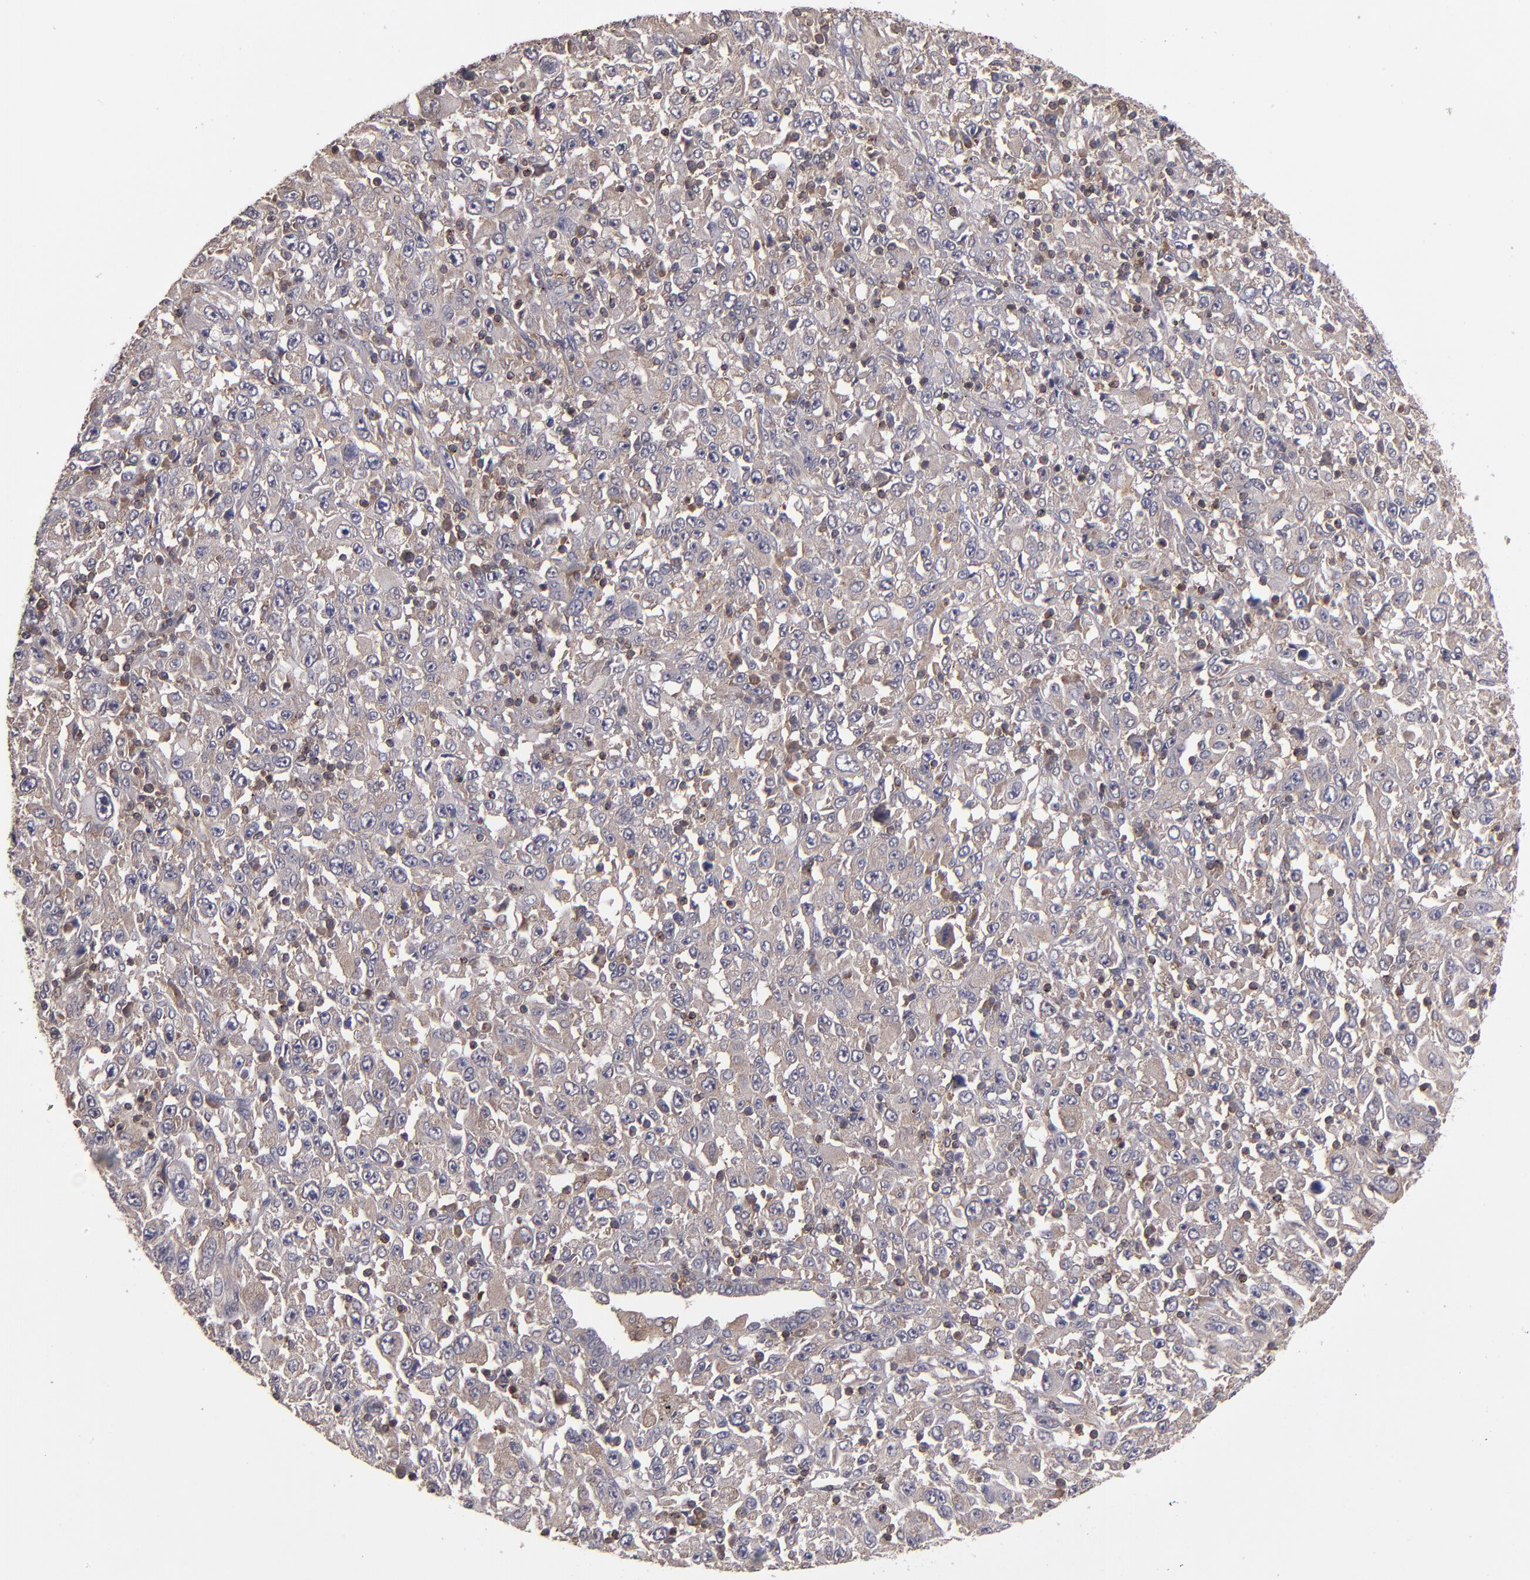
{"staining": {"intensity": "weak", "quantity": "25%-75%", "location": "cytoplasmic/membranous"}, "tissue": "melanoma", "cell_type": "Tumor cells", "image_type": "cancer", "snomed": [{"axis": "morphology", "description": "Malignant melanoma, Metastatic site"}, {"axis": "topography", "description": "Skin"}], "caption": "Immunohistochemistry image of human malignant melanoma (metastatic site) stained for a protein (brown), which exhibits low levels of weak cytoplasmic/membranous positivity in approximately 25%-75% of tumor cells.", "gene": "NF2", "patient": {"sex": "female", "age": 56}}